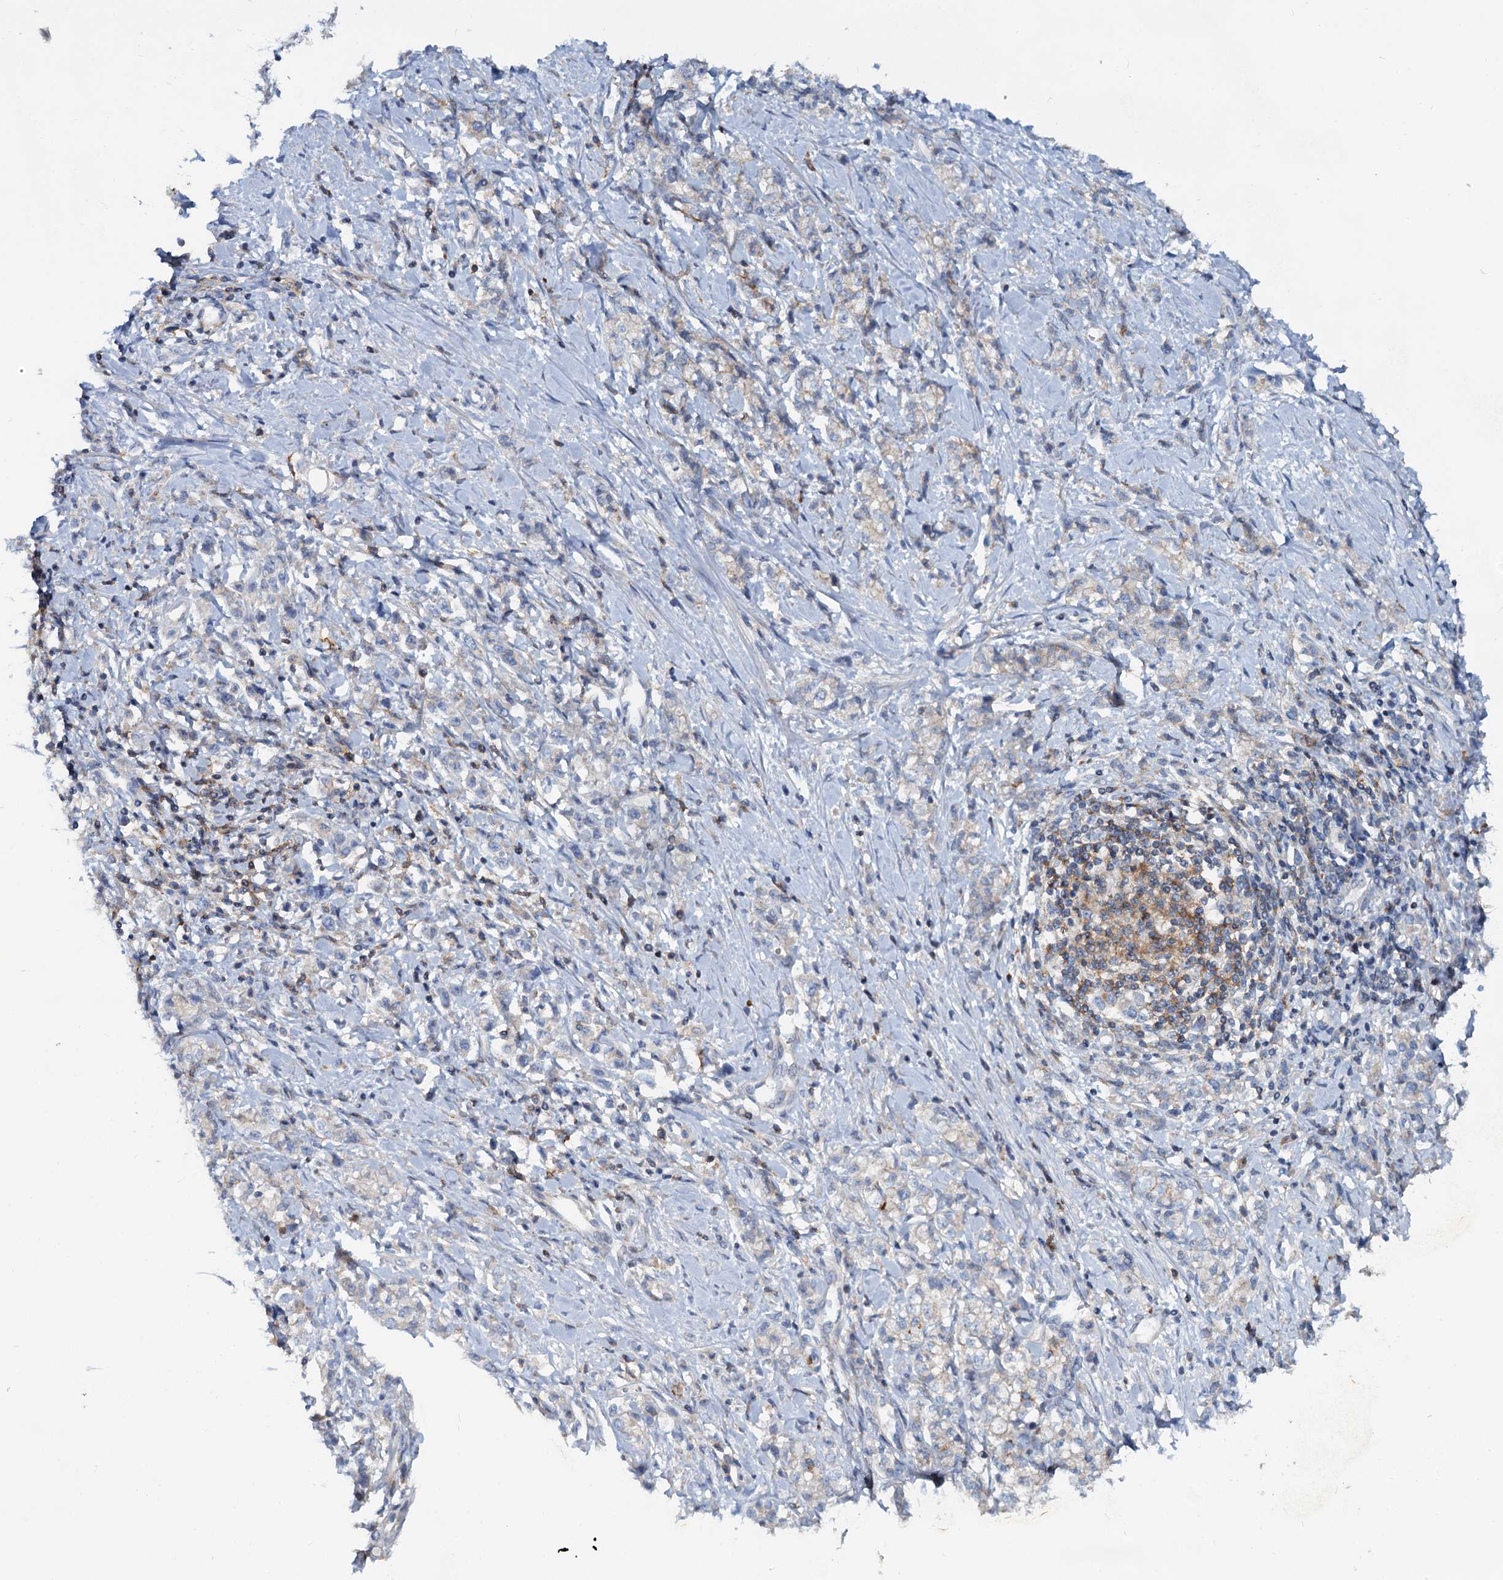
{"staining": {"intensity": "negative", "quantity": "none", "location": "none"}, "tissue": "stomach cancer", "cell_type": "Tumor cells", "image_type": "cancer", "snomed": [{"axis": "morphology", "description": "Adenocarcinoma, NOS"}, {"axis": "topography", "description": "Stomach"}], "caption": "This is a micrograph of immunohistochemistry (IHC) staining of stomach cancer (adenocarcinoma), which shows no expression in tumor cells.", "gene": "LRCH4", "patient": {"sex": "female", "age": 76}}